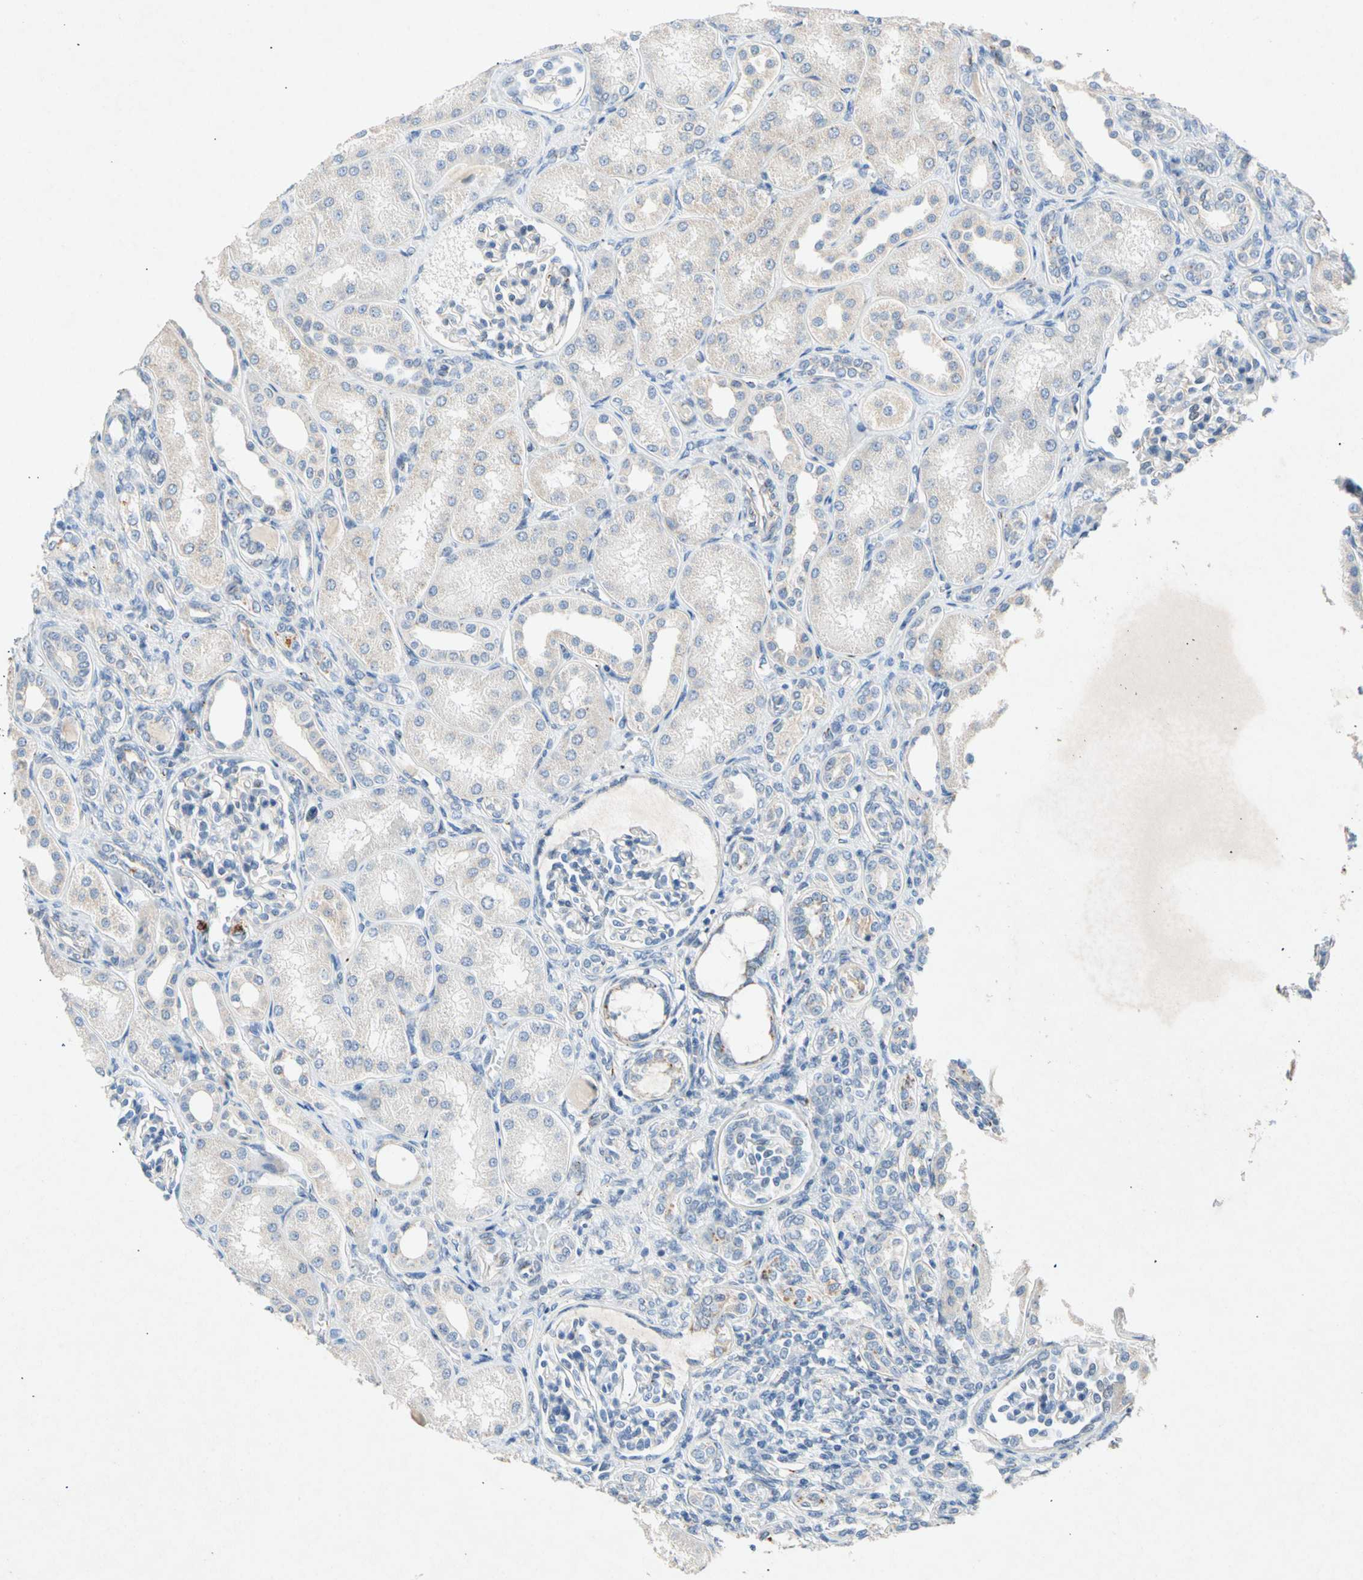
{"staining": {"intensity": "negative", "quantity": "none", "location": "none"}, "tissue": "kidney", "cell_type": "Cells in glomeruli", "image_type": "normal", "snomed": [{"axis": "morphology", "description": "Normal tissue, NOS"}, {"axis": "topography", "description": "Kidney"}], "caption": "This is a micrograph of IHC staining of unremarkable kidney, which shows no positivity in cells in glomeruli.", "gene": "GASK1B", "patient": {"sex": "male", "age": 7}}